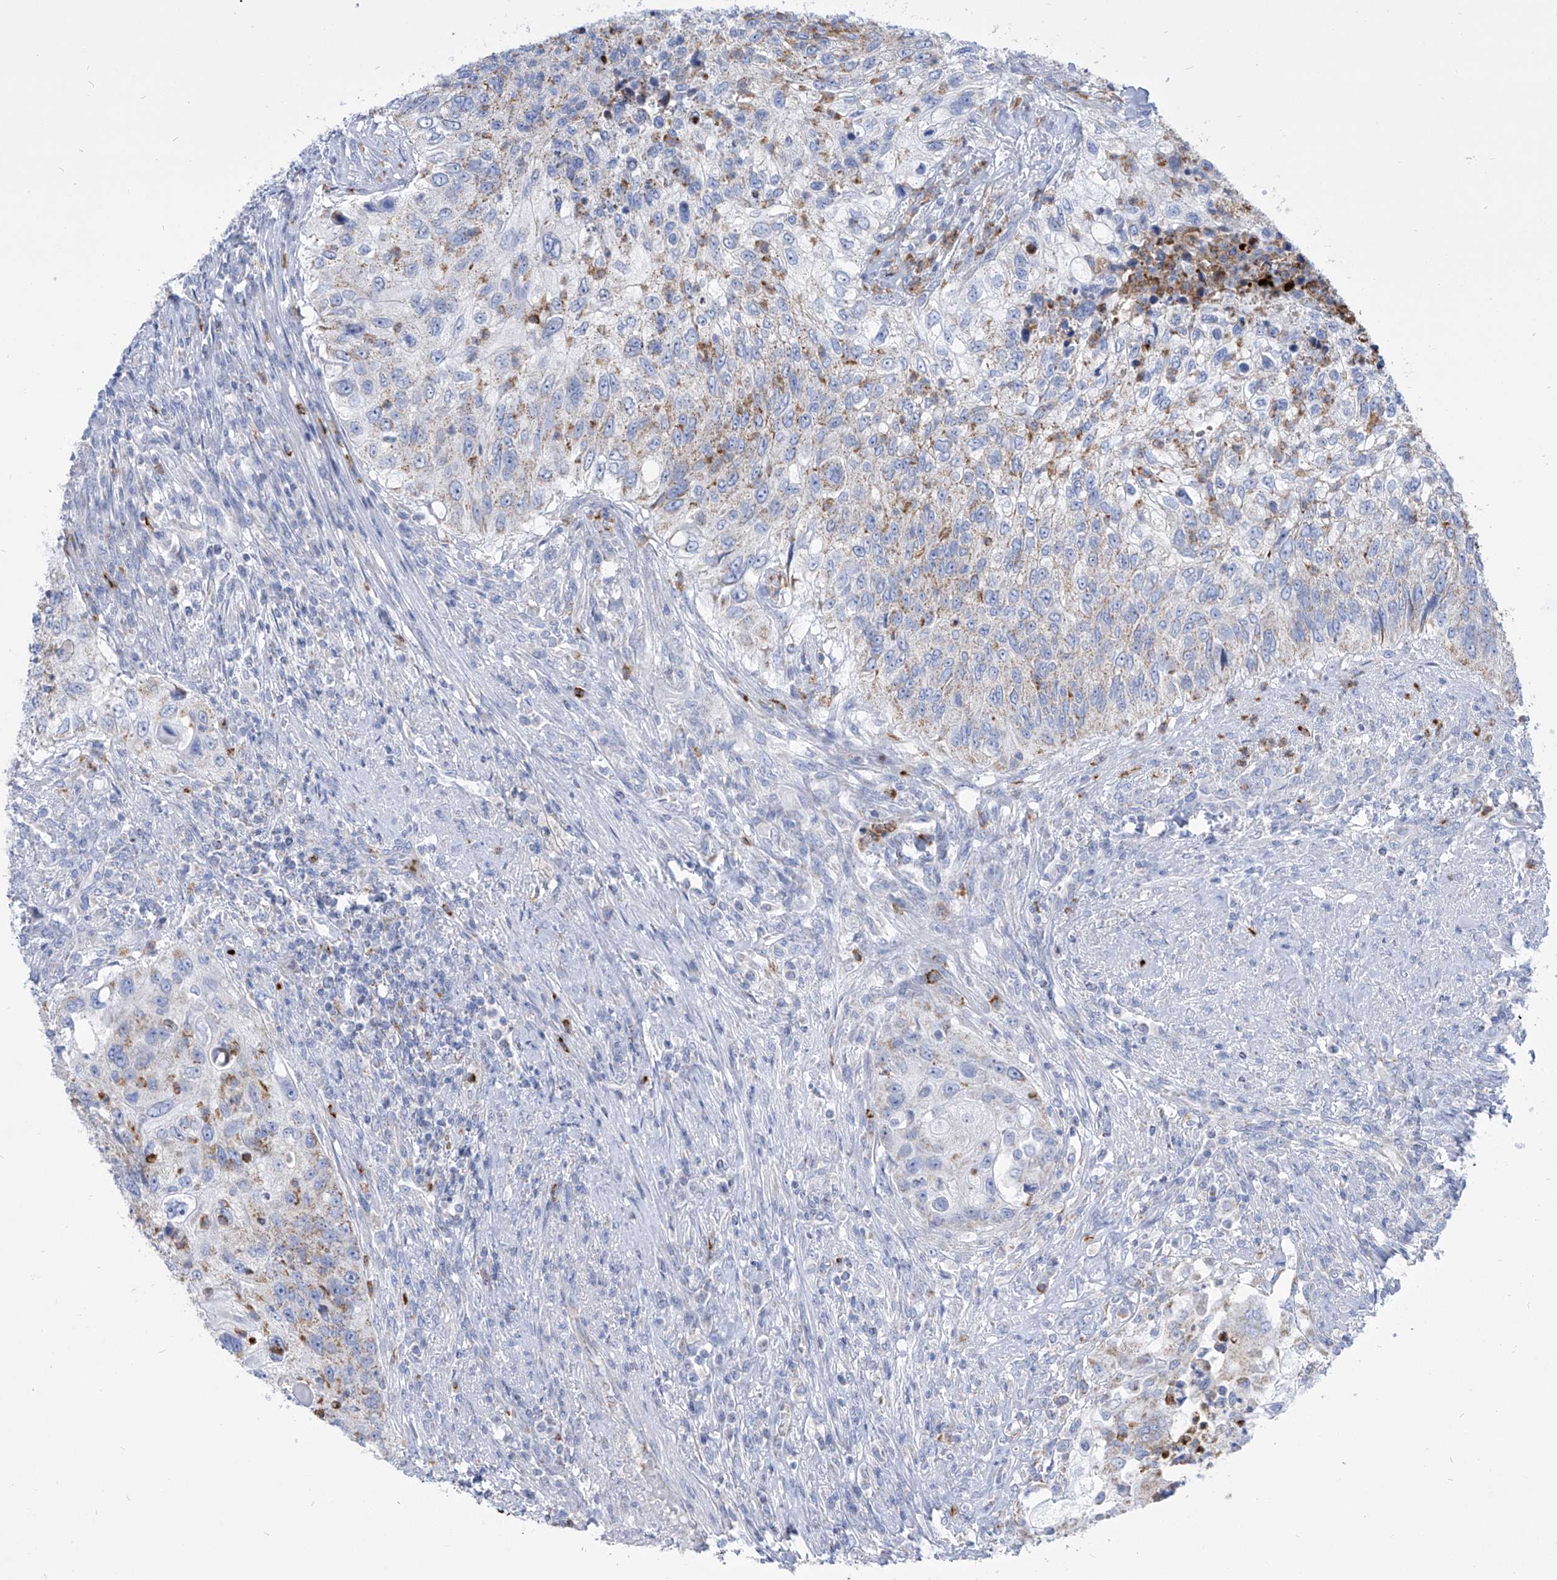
{"staining": {"intensity": "negative", "quantity": "none", "location": "none"}, "tissue": "urothelial cancer", "cell_type": "Tumor cells", "image_type": "cancer", "snomed": [{"axis": "morphology", "description": "Urothelial carcinoma, High grade"}, {"axis": "topography", "description": "Urinary bladder"}], "caption": "Human urothelial carcinoma (high-grade) stained for a protein using immunohistochemistry exhibits no expression in tumor cells.", "gene": "COQ3", "patient": {"sex": "female", "age": 60}}